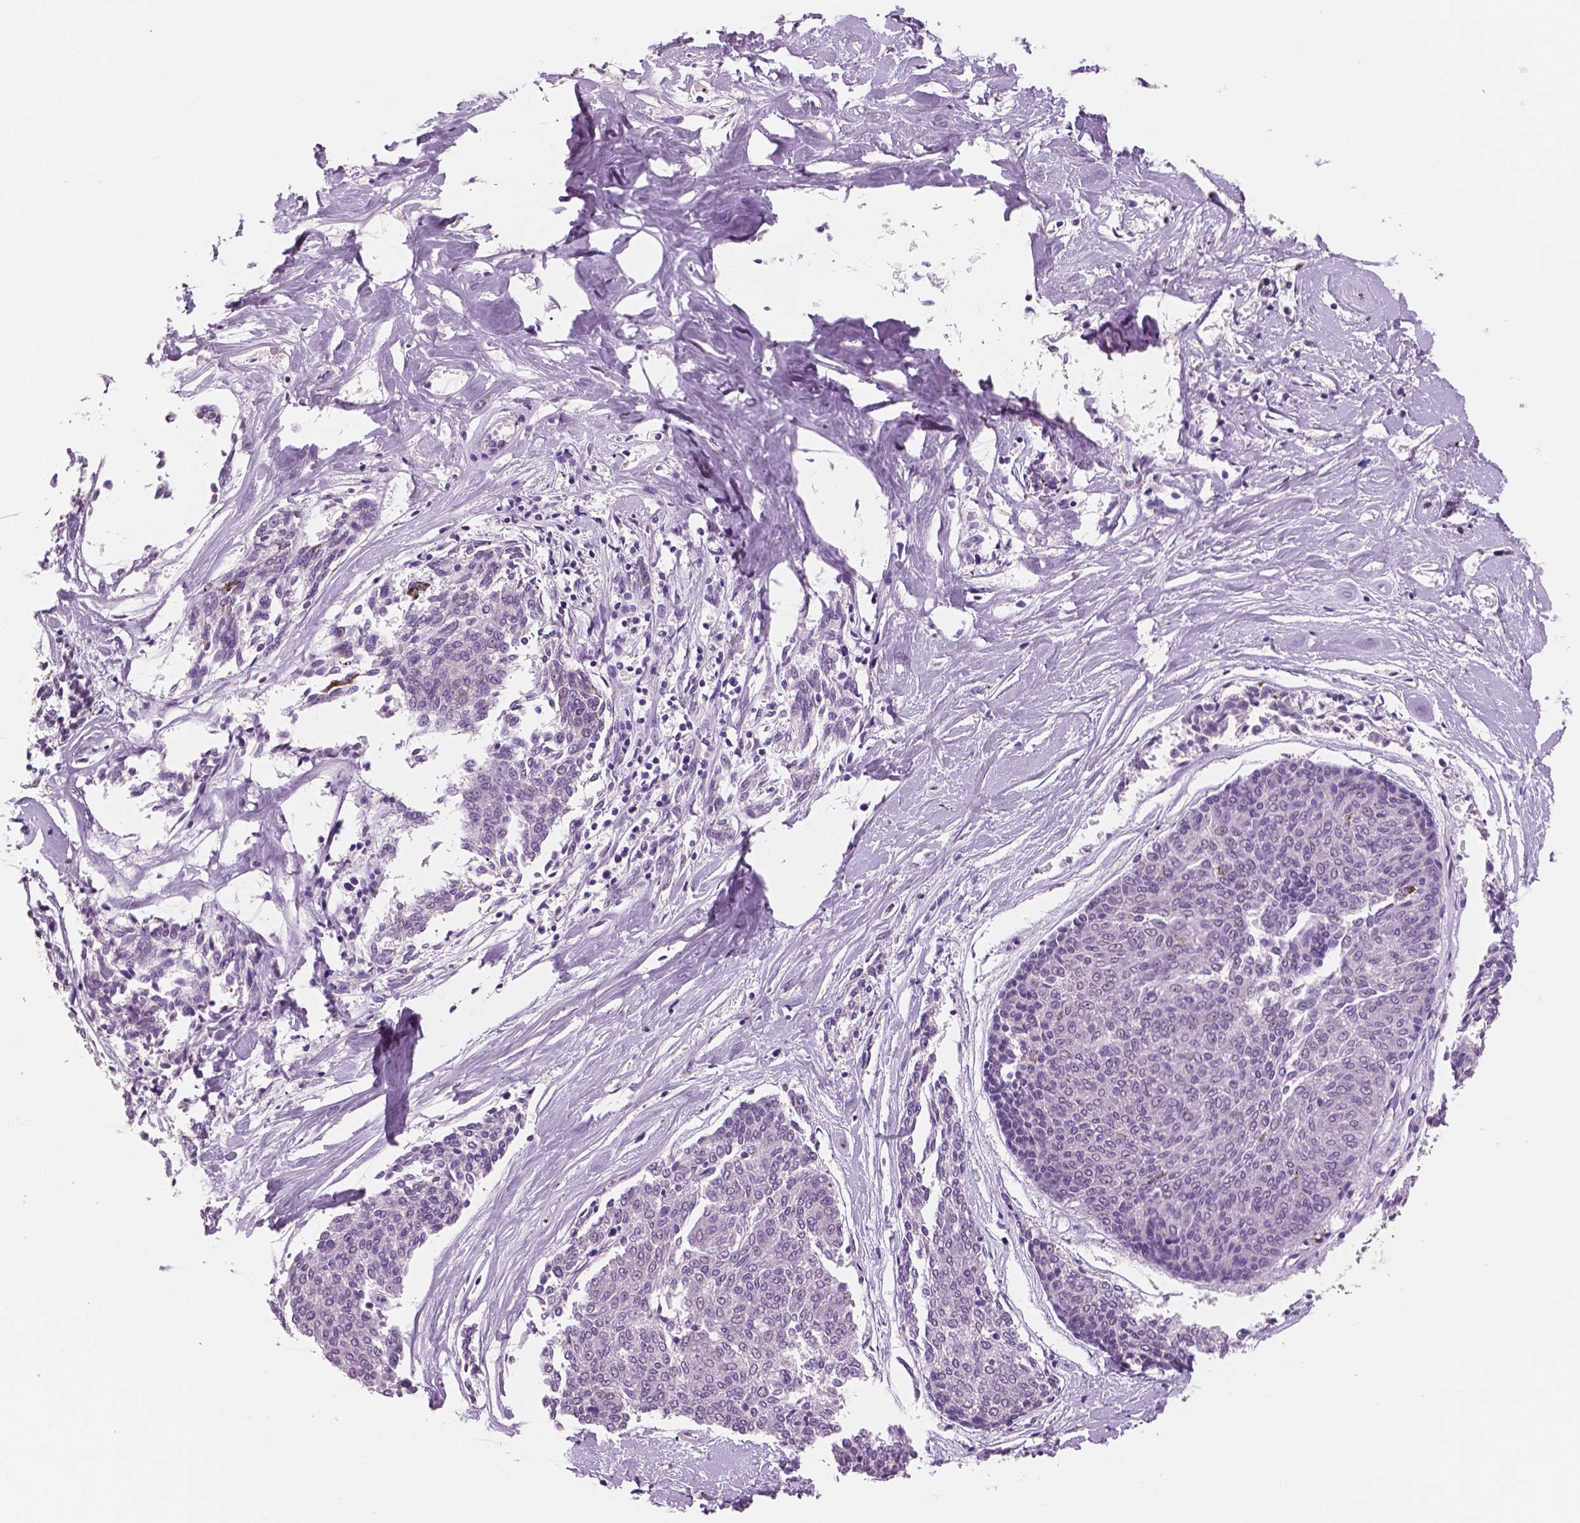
{"staining": {"intensity": "negative", "quantity": "none", "location": "none"}, "tissue": "melanoma", "cell_type": "Tumor cells", "image_type": "cancer", "snomed": [{"axis": "morphology", "description": "Malignant melanoma, NOS"}, {"axis": "topography", "description": "Skin"}], "caption": "This is an IHC image of malignant melanoma. There is no expression in tumor cells.", "gene": "NECAB2", "patient": {"sex": "female", "age": 72}}